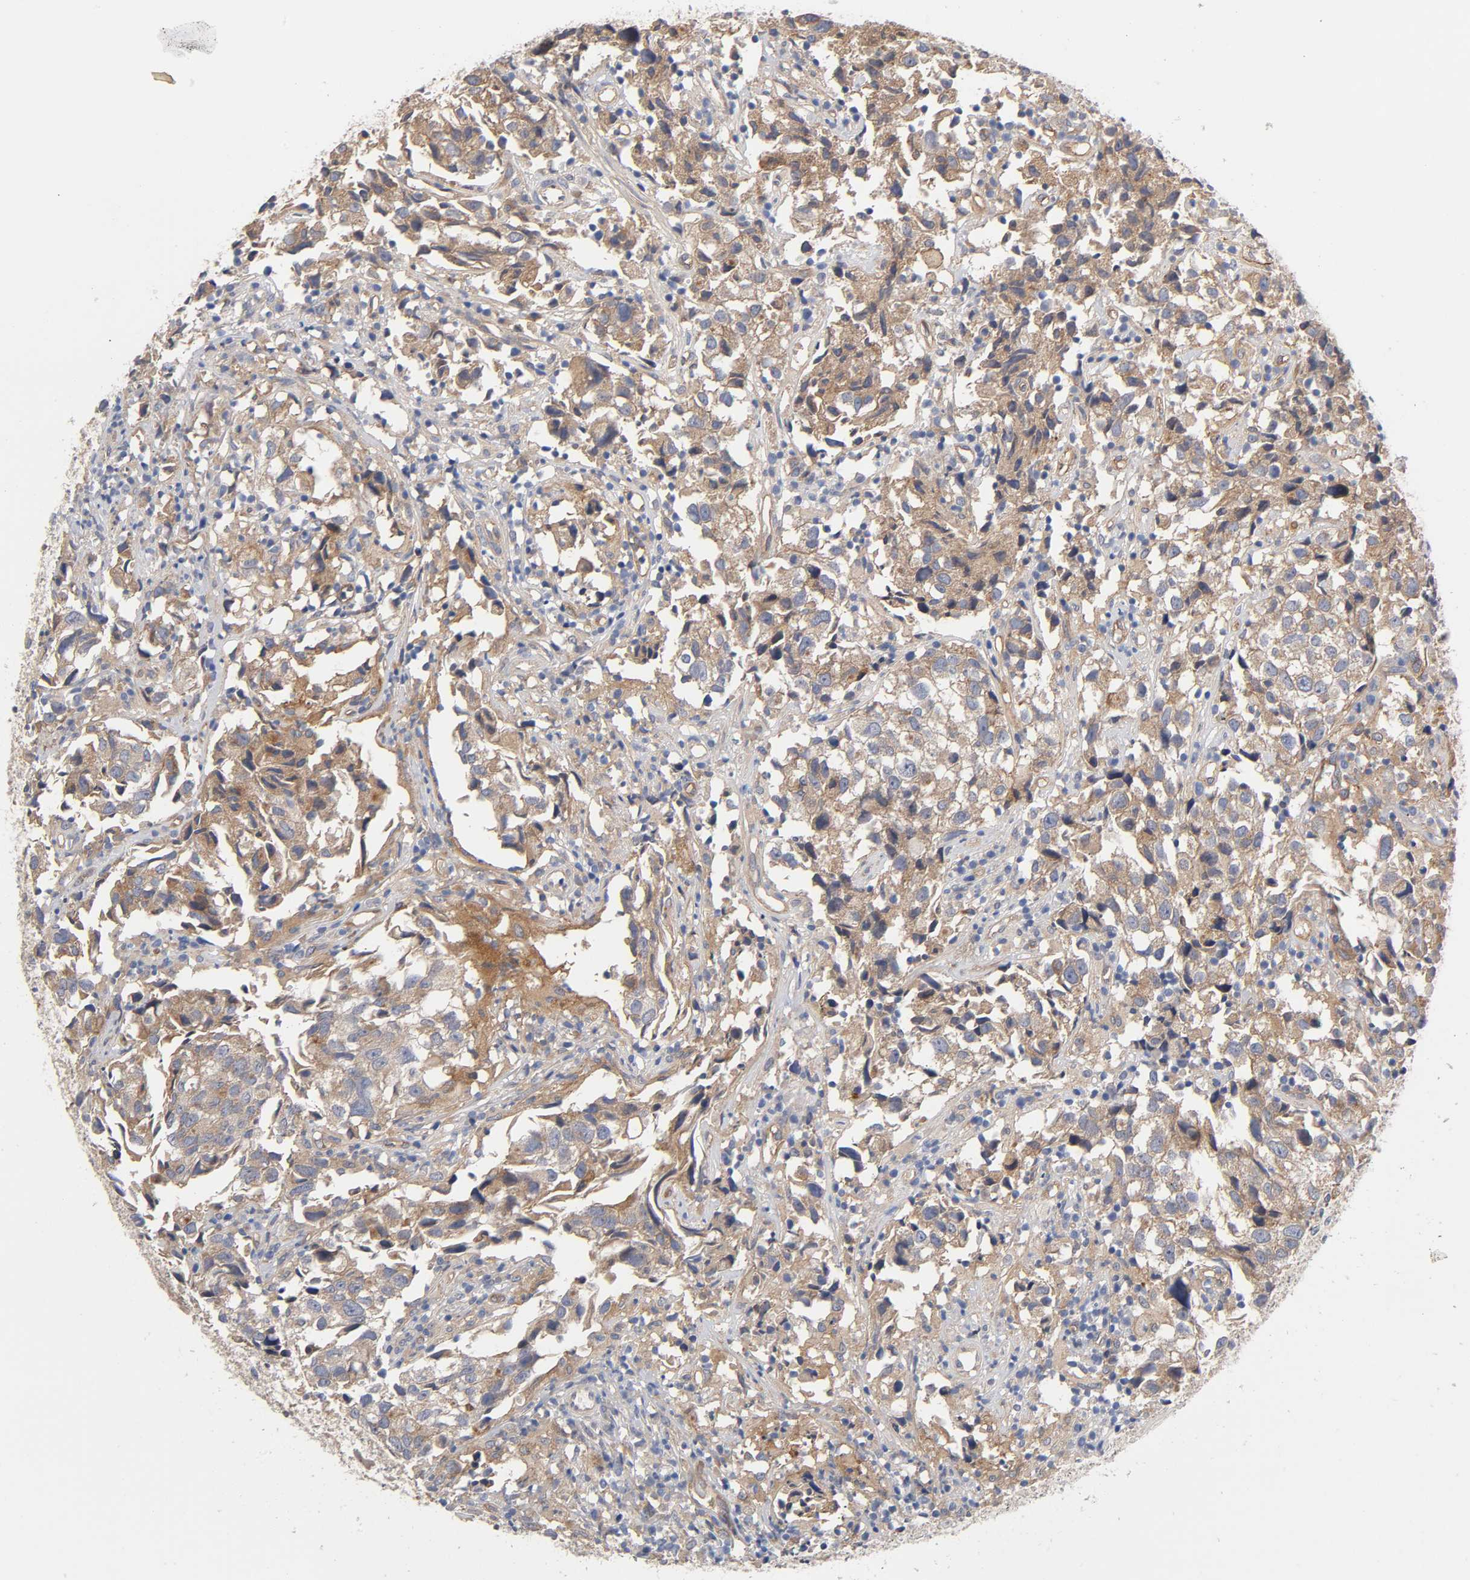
{"staining": {"intensity": "weak", "quantity": ">75%", "location": "cytoplasmic/membranous"}, "tissue": "urothelial cancer", "cell_type": "Tumor cells", "image_type": "cancer", "snomed": [{"axis": "morphology", "description": "Urothelial carcinoma, High grade"}, {"axis": "topography", "description": "Urinary bladder"}], "caption": "Urothelial cancer was stained to show a protein in brown. There is low levels of weak cytoplasmic/membranous staining in about >75% of tumor cells.", "gene": "RAB13", "patient": {"sex": "female", "age": 75}}